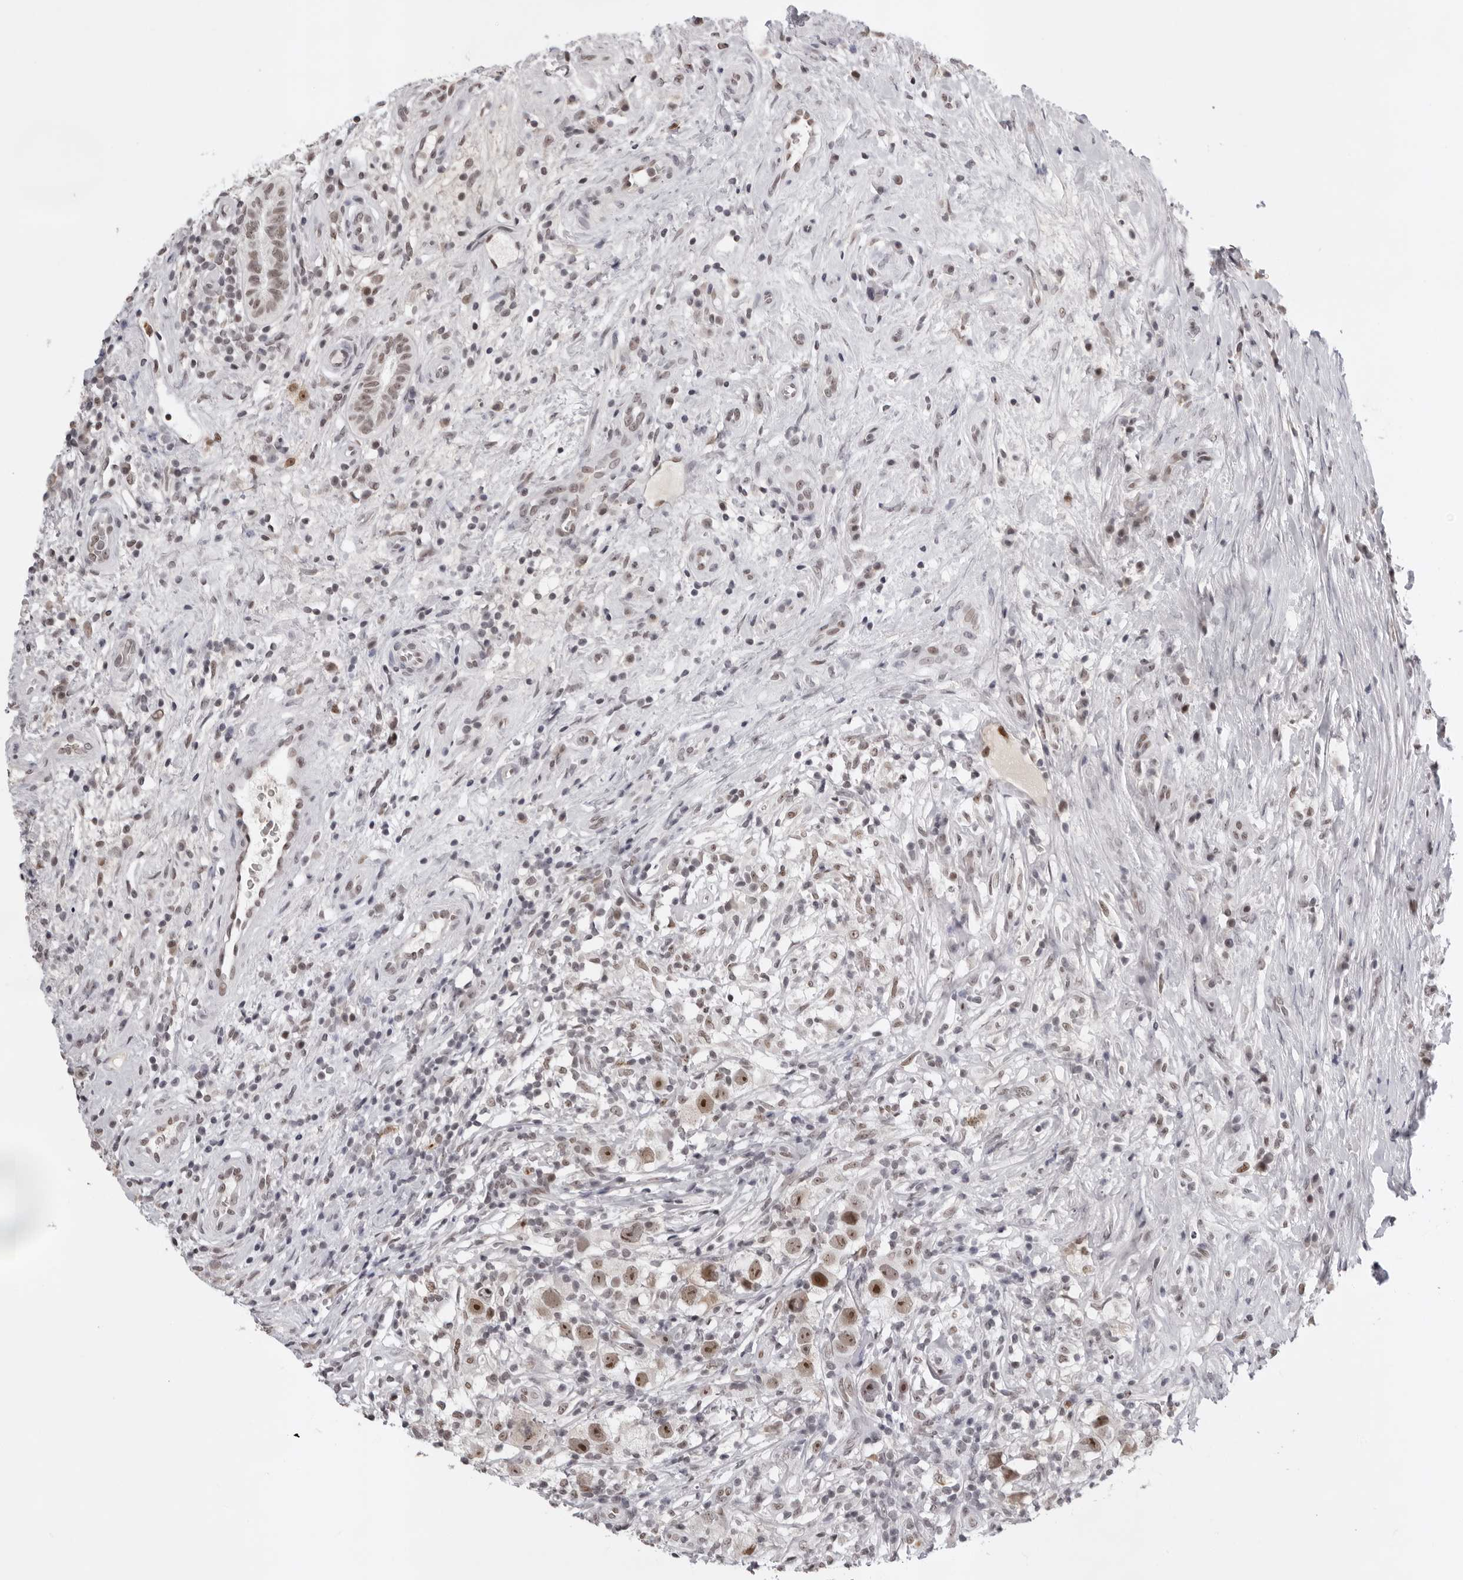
{"staining": {"intensity": "moderate", "quantity": ">75%", "location": "nuclear"}, "tissue": "testis cancer", "cell_type": "Tumor cells", "image_type": "cancer", "snomed": [{"axis": "morphology", "description": "Seminoma, NOS"}, {"axis": "topography", "description": "Testis"}], "caption": "Testis cancer (seminoma) stained with DAB immunohistochemistry exhibits medium levels of moderate nuclear staining in about >75% of tumor cells.", "gene": "USP1", "patient": {"sex": "male", "age": 49}}